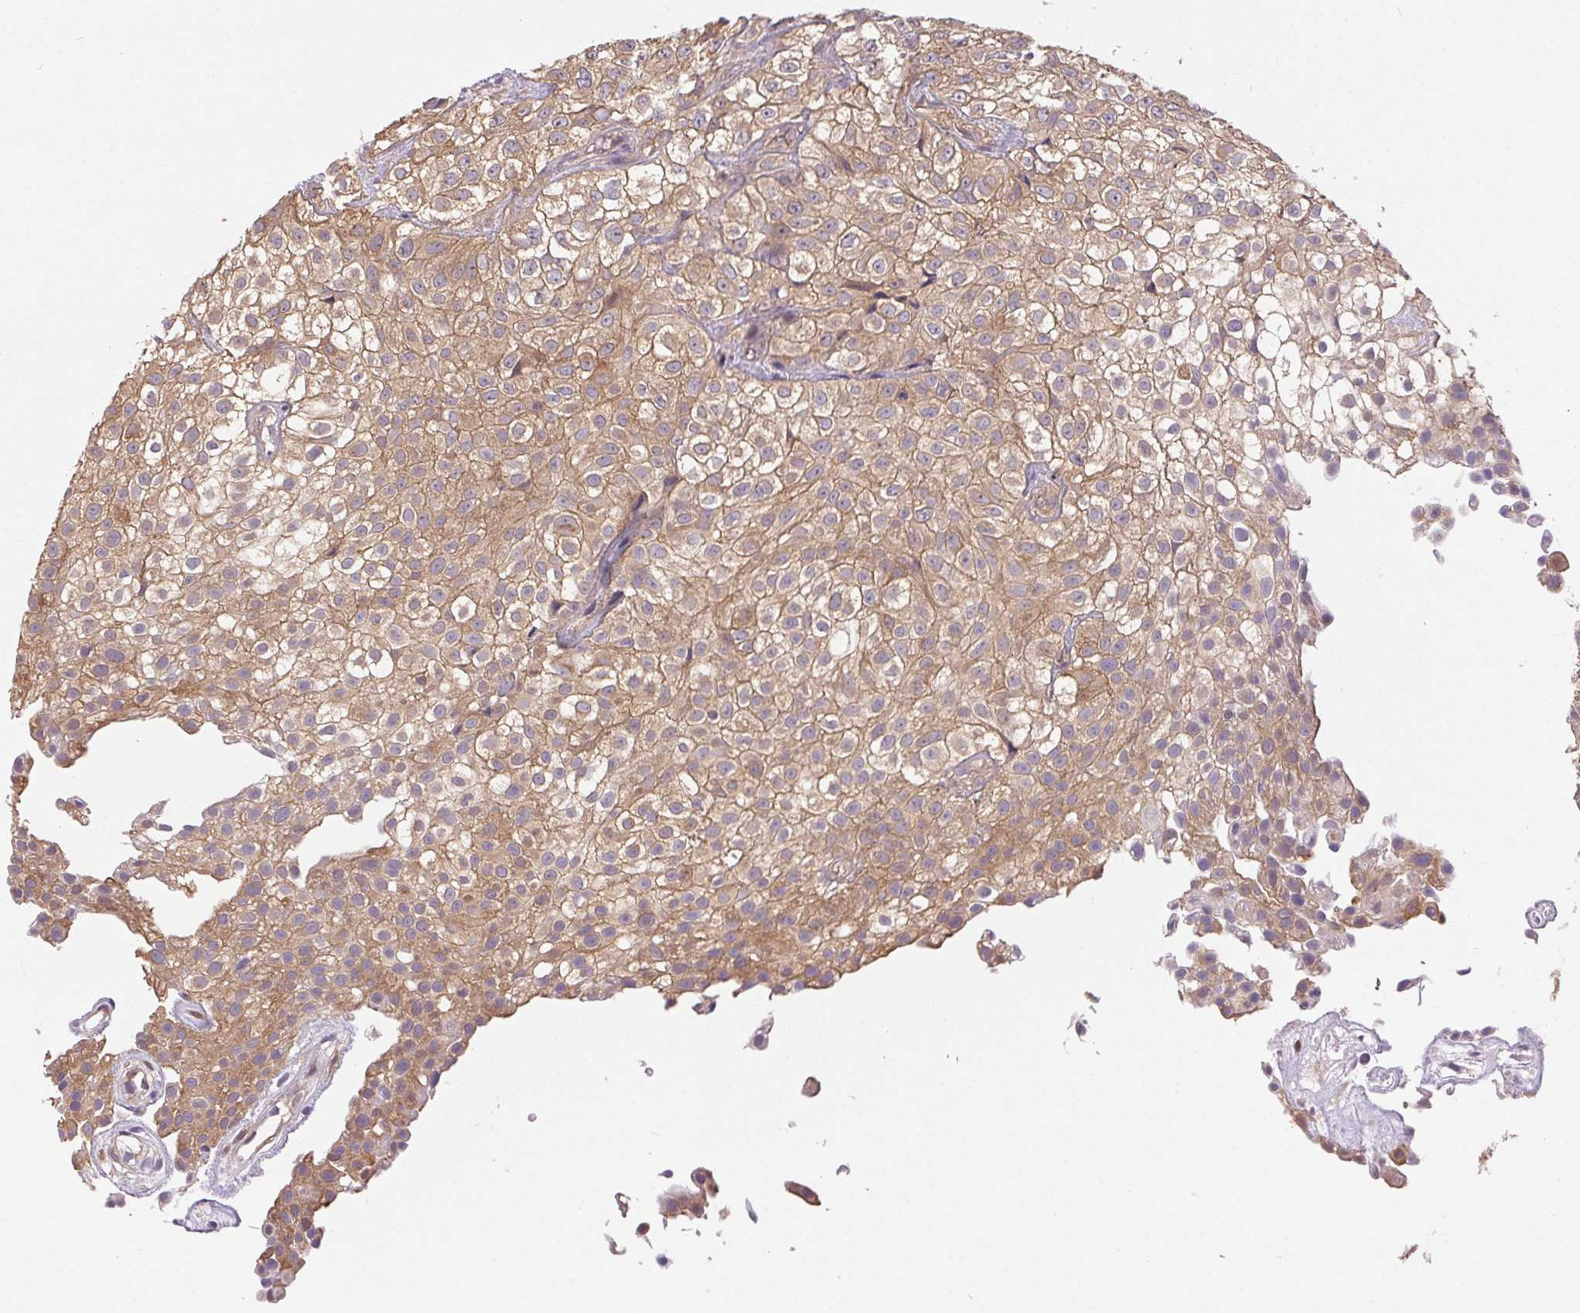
{"staining": {"intensity": "weak", "quantity": ">75%", "location": "cytoplasmic/membranous"}, "tissue": "urothelial cancer", "cell_type": "Tumor cells", "image_type": "cancer", "snomed": [{"axis": "morphology", "description": "Urothelial carcinoma, High grade"}, {"axis": "topography", "description": "Urinary bladder"}], "caption": "Protein analysis of high-grade urothelial carcinoma tissue demonstrates weak cytoplasmic/membranous staining in approximately >75% of tumor cells.", "gene": "GDI2", "patient": {"sex": "male", "age": 56}}